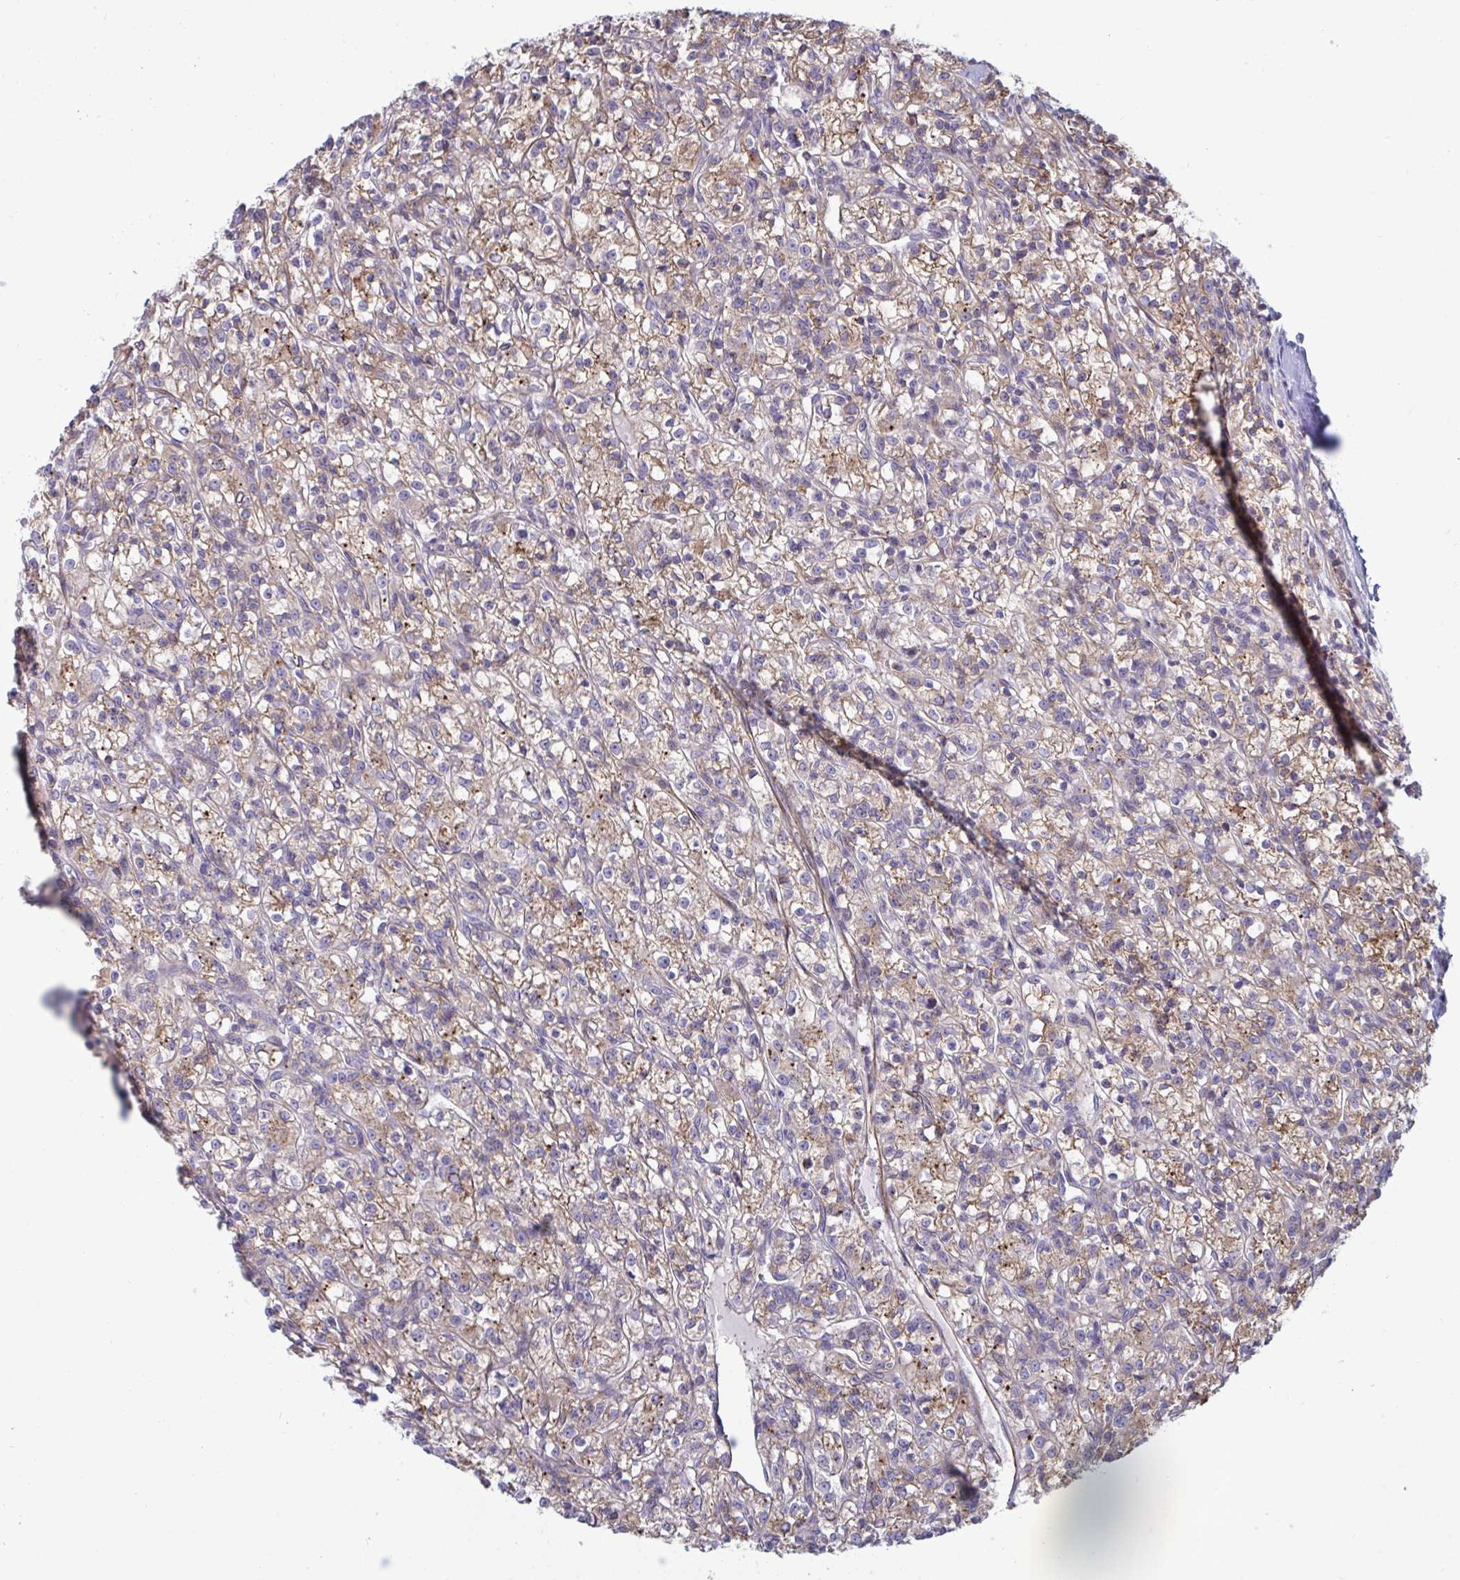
{"staining": {"intensity": "weak", "quantity": ">75%", "location": "cytoplasmic/membranous"}, "tissue": "renal cancer", "cell_type": "Tumor cells", "image_type": "cancer", "snomed": [{"axis": "morphology", "description": "Adenocarcinoma, NOS"}, {"axis": "topography", "description": "Kidney"}], "caption": "A low amount of weak cytoplasmic/membranous expression is seen in approximately >75% of tumor cells in renal adenocarcinoma tissue.", "gene": "SLC9A6", "patient": {"sex": "female", "age": 59}}